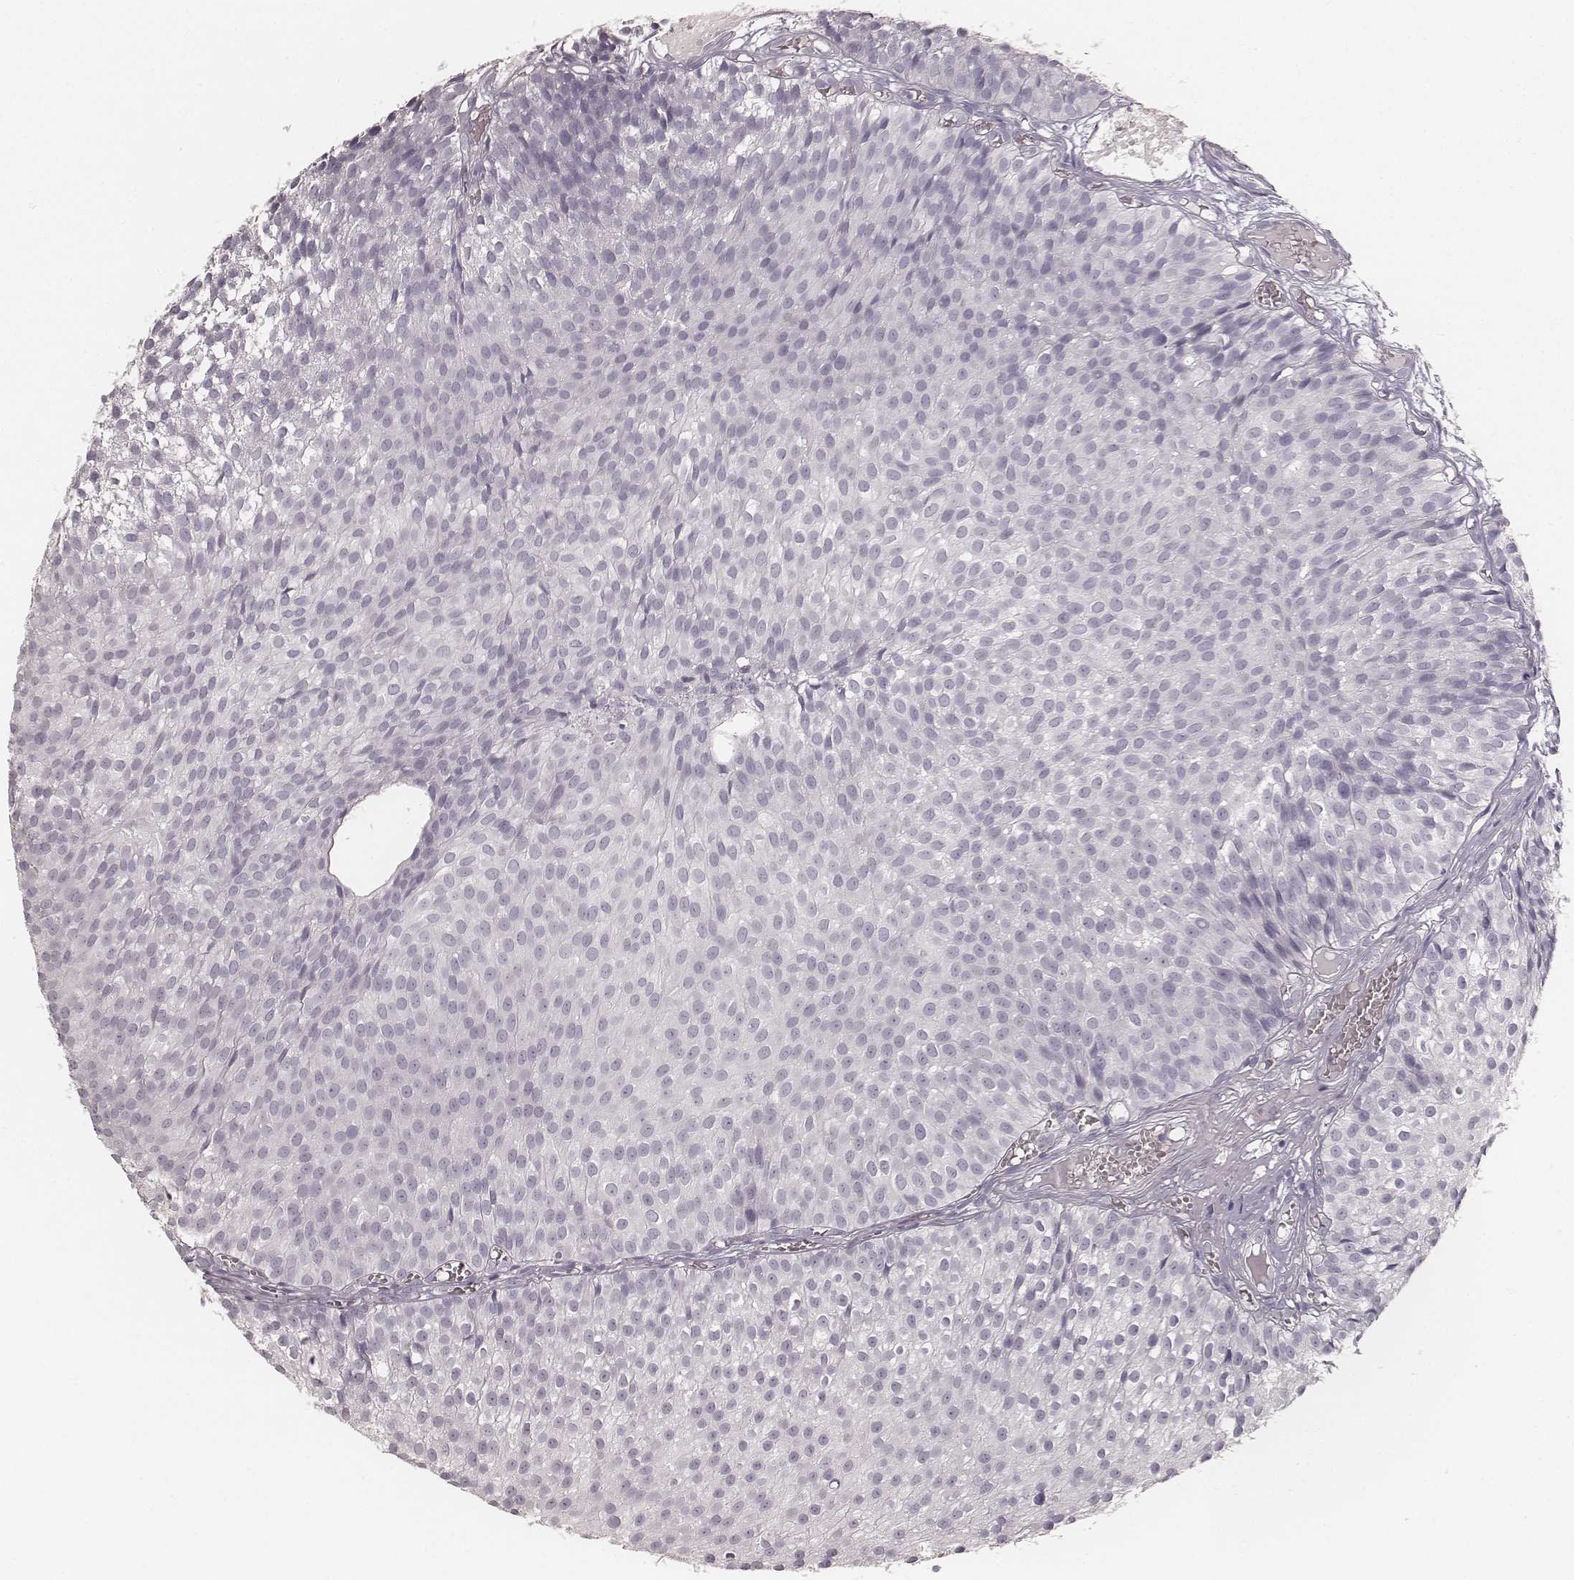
{"staining": {"intensity": "negative", "quantity": "none", "location": "none"}, "tissue": "urothelial cancer", "cell_type": "Tumor cells", "image_type": "cancer", "snomed": [{"axis": "morphology", "description": "Urothelial carcinoma, Low grade"}, {"axis": "topography", "description": "Urinary bladder"}], "caption": "A high-resolution photomicrograph shows IHC staining of urothelial cancer, which reveals no significant staining in tumor cells.", "gene": "KRT34", "patient": {"sex": "male", "age": 63}}